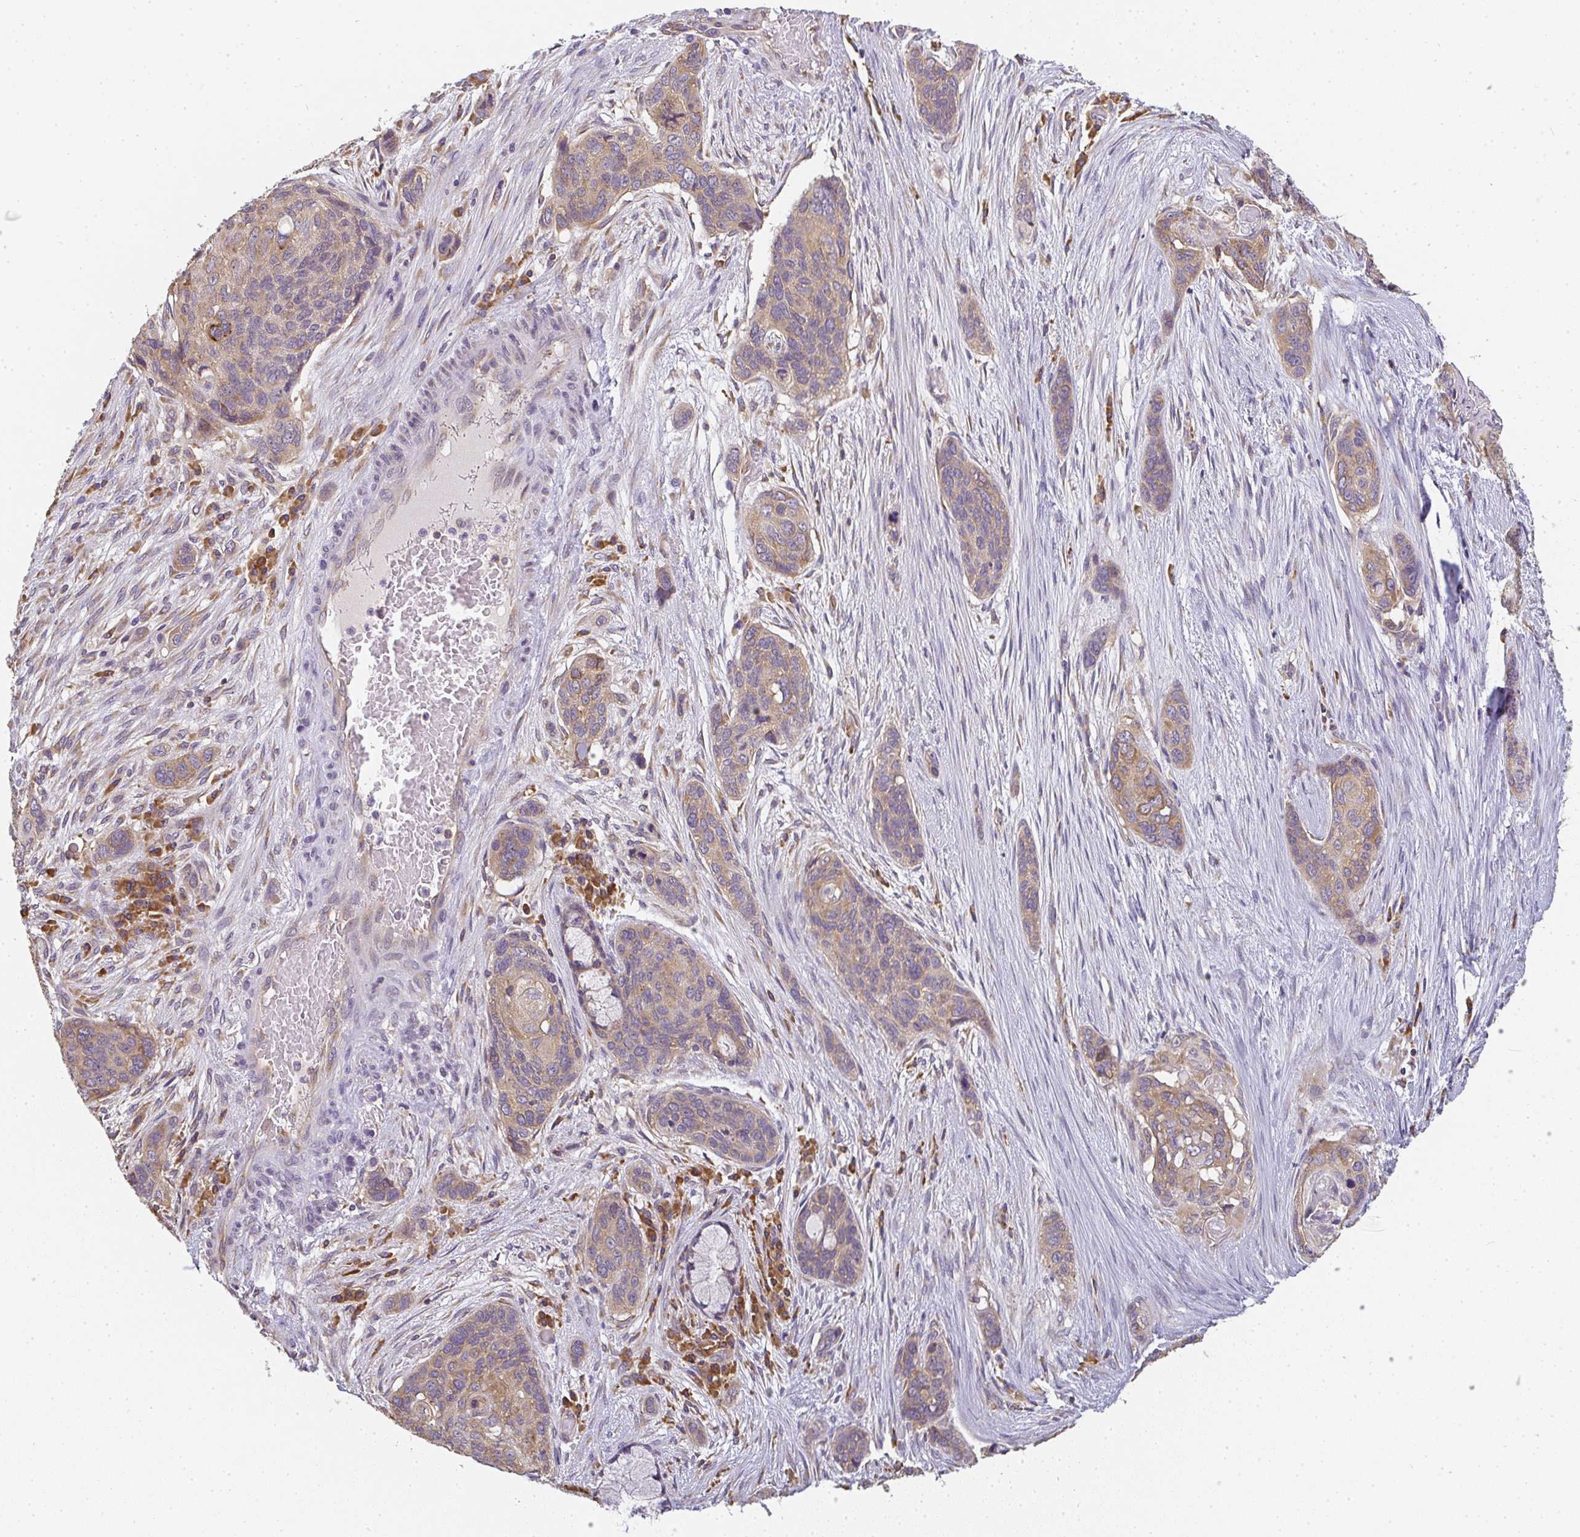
{"staining": {"intensity": "weak", "quantity": ">75%", "location": "cytoplasmic/membranous"}, "tissue": "lung cancer", "cell_type": "Tumor cells", "image_type": "cancer", "snomed": [{"axis": "morphology", "description": "Squamous cell carcinoma, NOS"}, {"axis": "morphology", "description": "Squamous cell carcinoma, metastatic, NOS"}, {"axis": "topography", "description": "Lymph node"}, {"axis": "topography", "description": "Lung"}], "caption": "IHC image of lung cancer (squamous cell carcinoma) stained for a protein (brown), which demonstrates low levels of weak cytoplasmic/membranous positivity in about >75% of tumor cells.", "gene": "SLC35B3", "patient": {"sex": "male", "age": 41}}